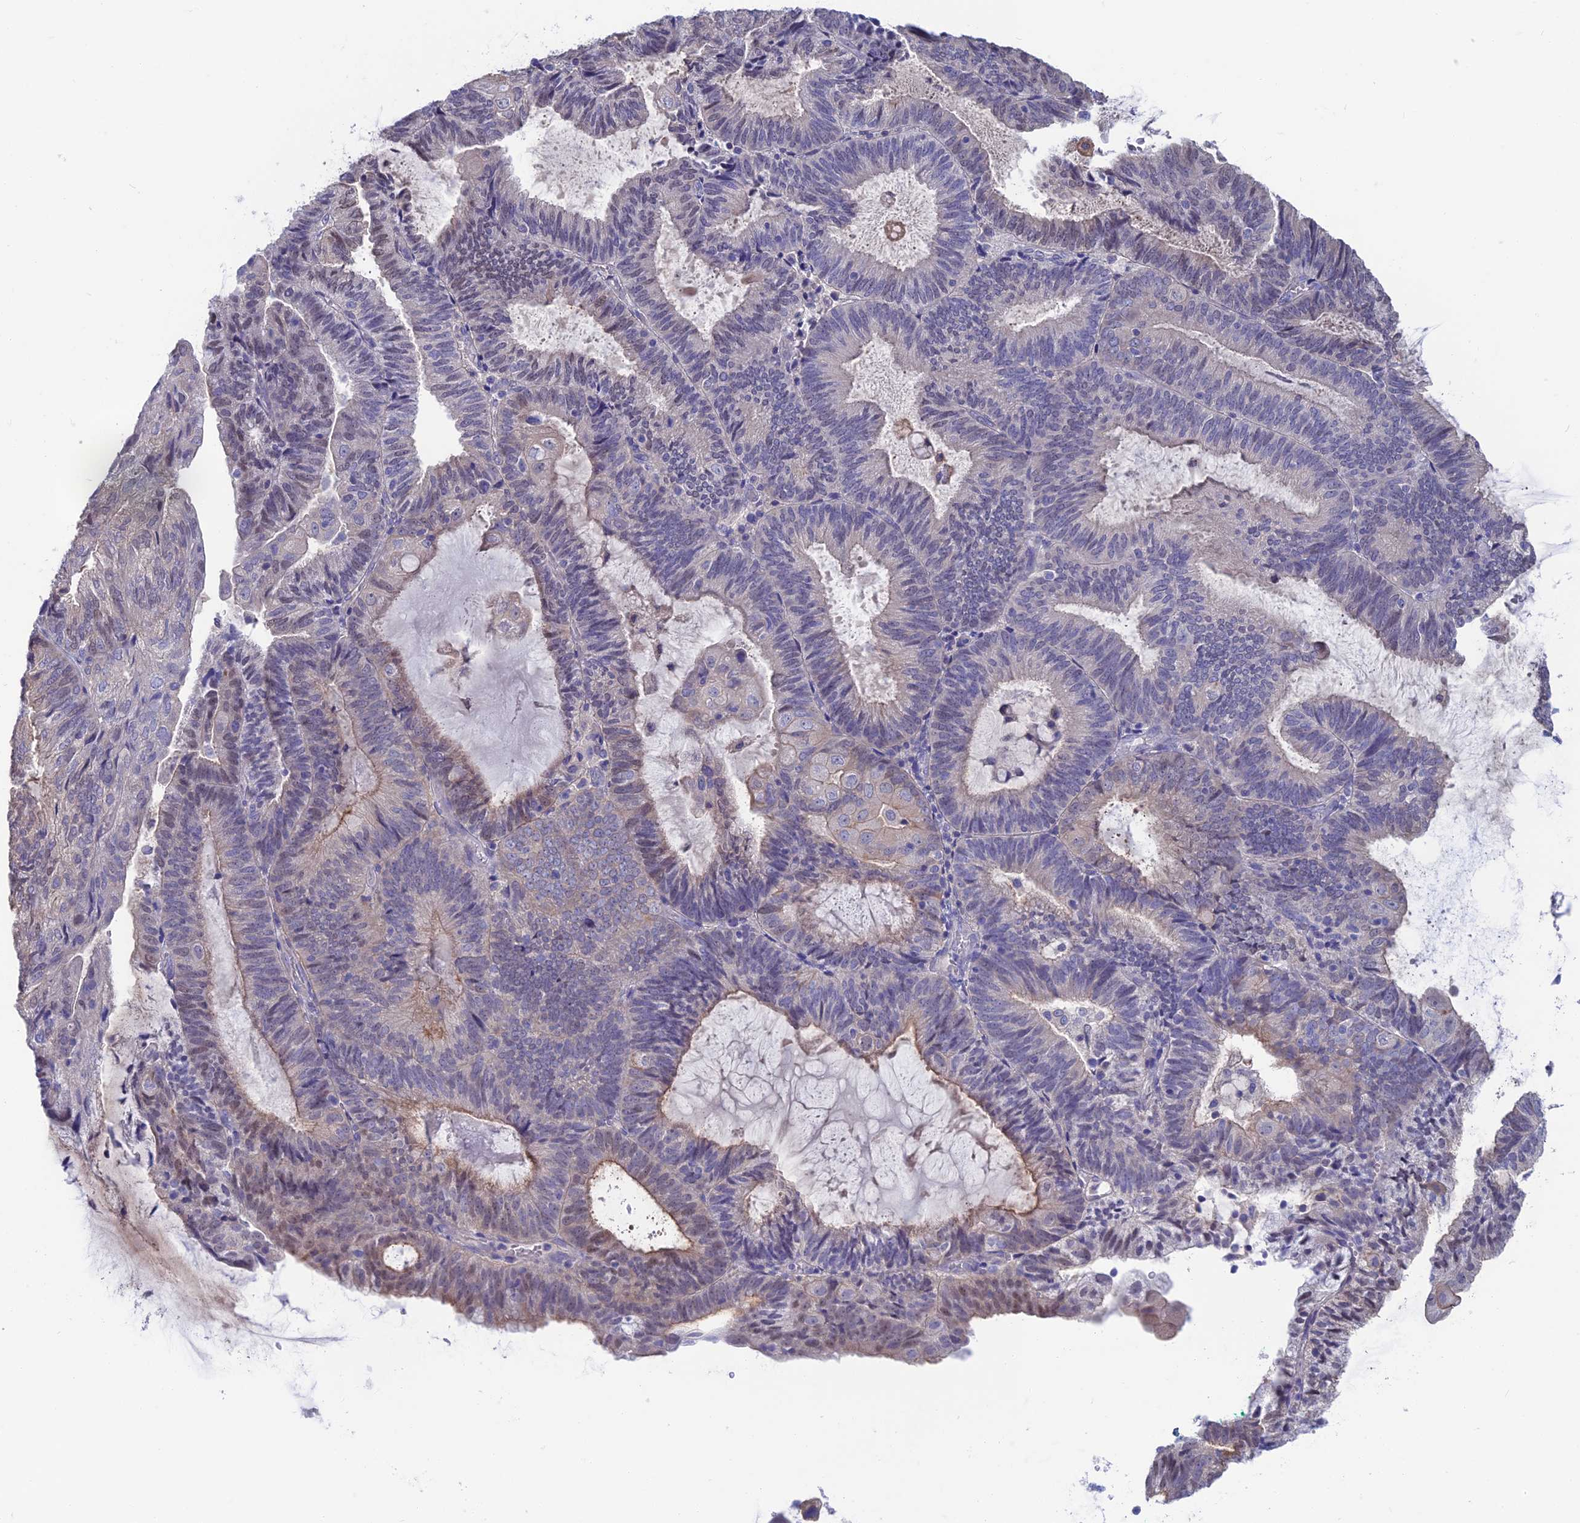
{"staining": {"intensity": "weak", "quantity": "<25%", "location": "nuclear"}, "tissue": "endometrial cancer", "cell_type": "Tumor cells", "image_type": "cancer", "snomed": [{"axis": "morphology", "description": "Adenocarcinoma, NOS"}, {"axis": "topography", "description": "Endometrium"}], "caption": "The immunohistochemistry (IHC) photomicrograph has no significant expression in tumor cells of endometrial adenocarcinoma tissue.", "gene": "SNAP91", "patient": {"sex": "female", "age": 81}}